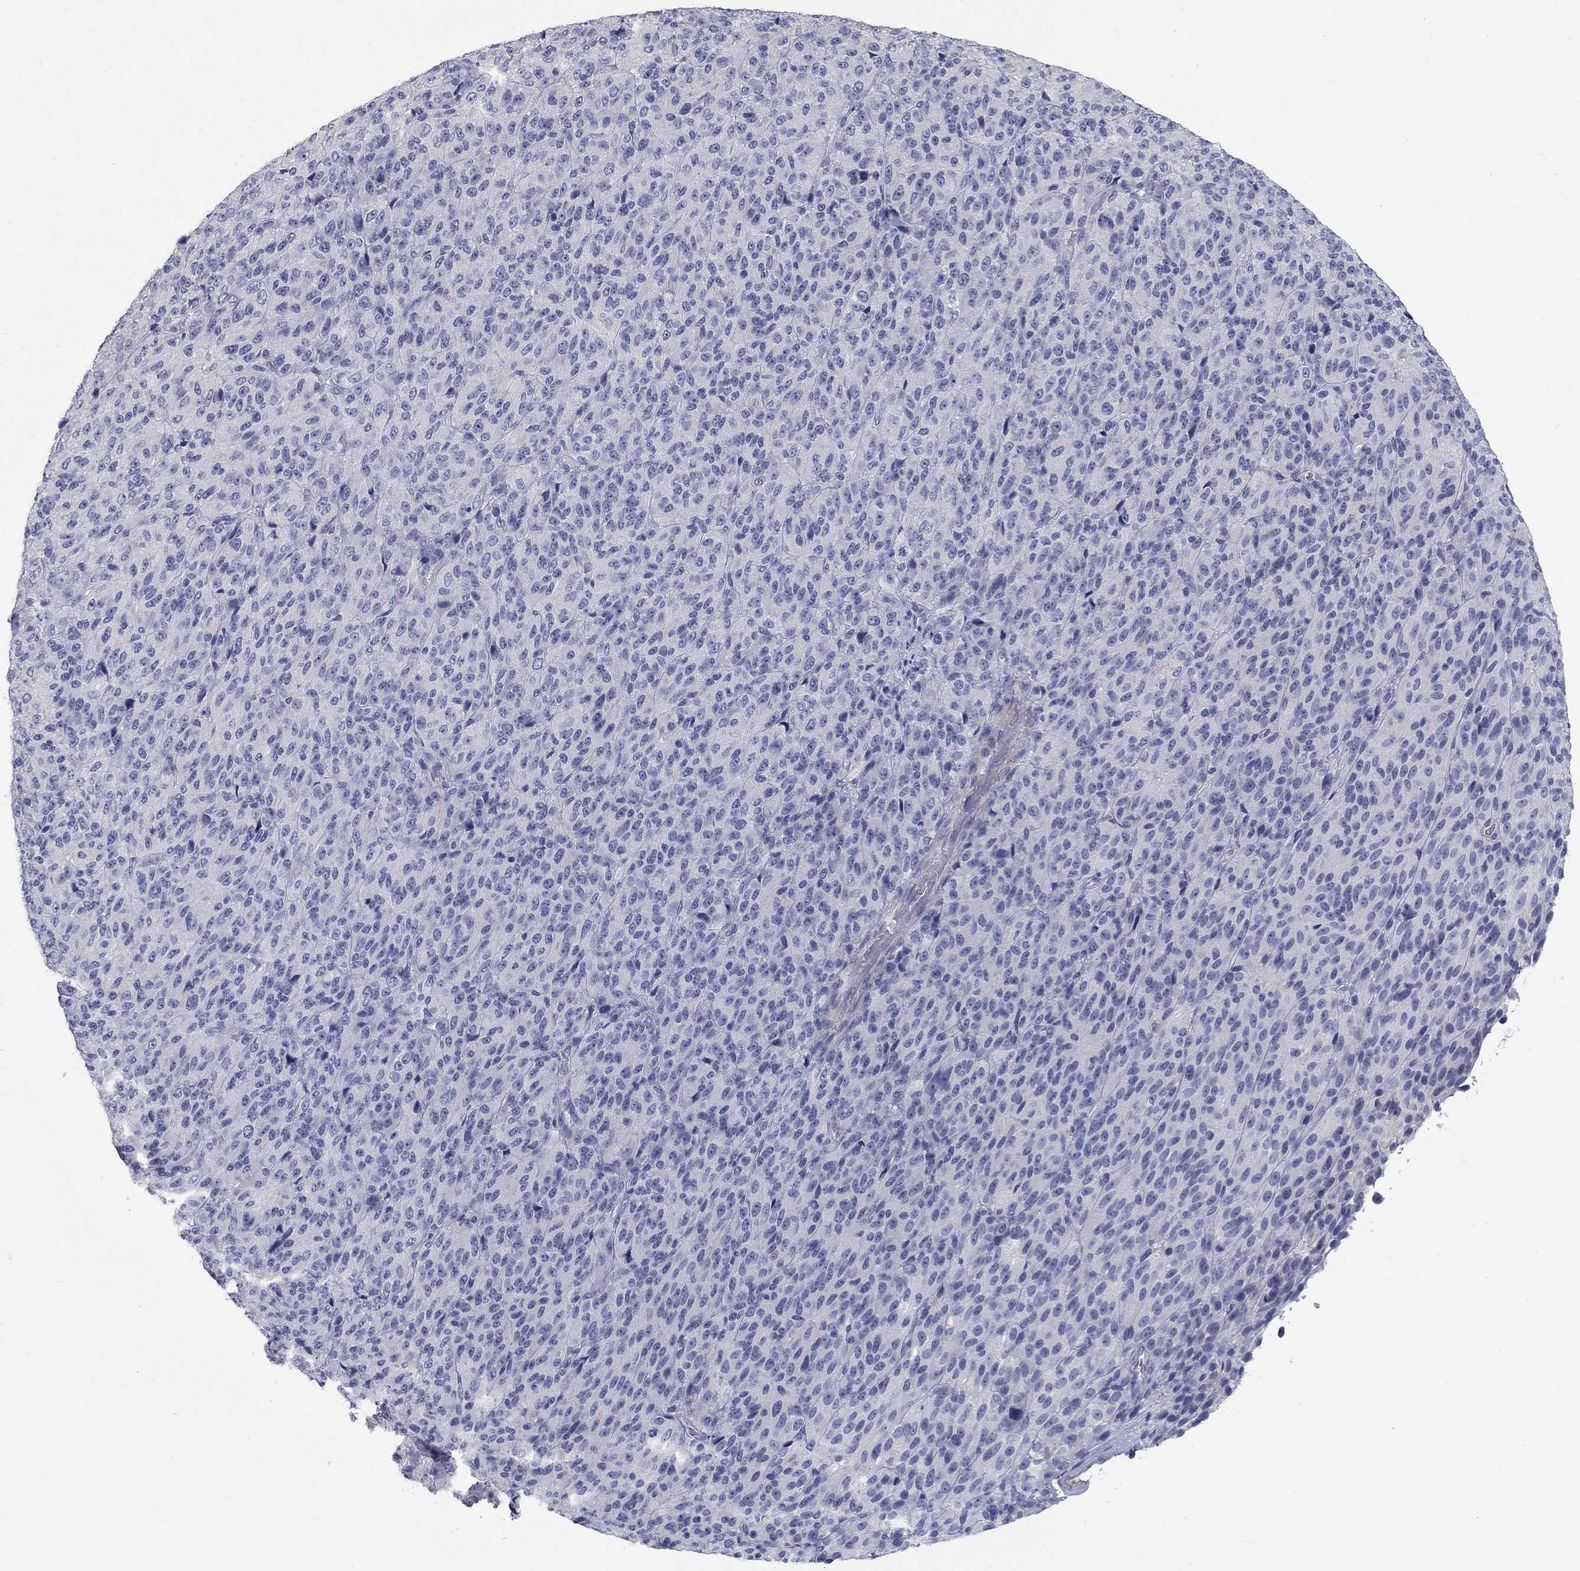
{"staining": {"intensity": "negative", "quantity": "none", "location": "none"}, "tissue": "melanoma", "cell_type": "Tumor cells", "image_type": "cancer", "snomed": [{"axis": "morphology", "description": "Malignant melanoma, Metastatic site"}, {"axis": "topography", "description": "Brain"}], "caption": "Melanoma was stained to show a protein in brown. There is no significant positivity in tumor cells.", "gene": "PTH1R", "patient": {"sex": "female", "age": 56}}